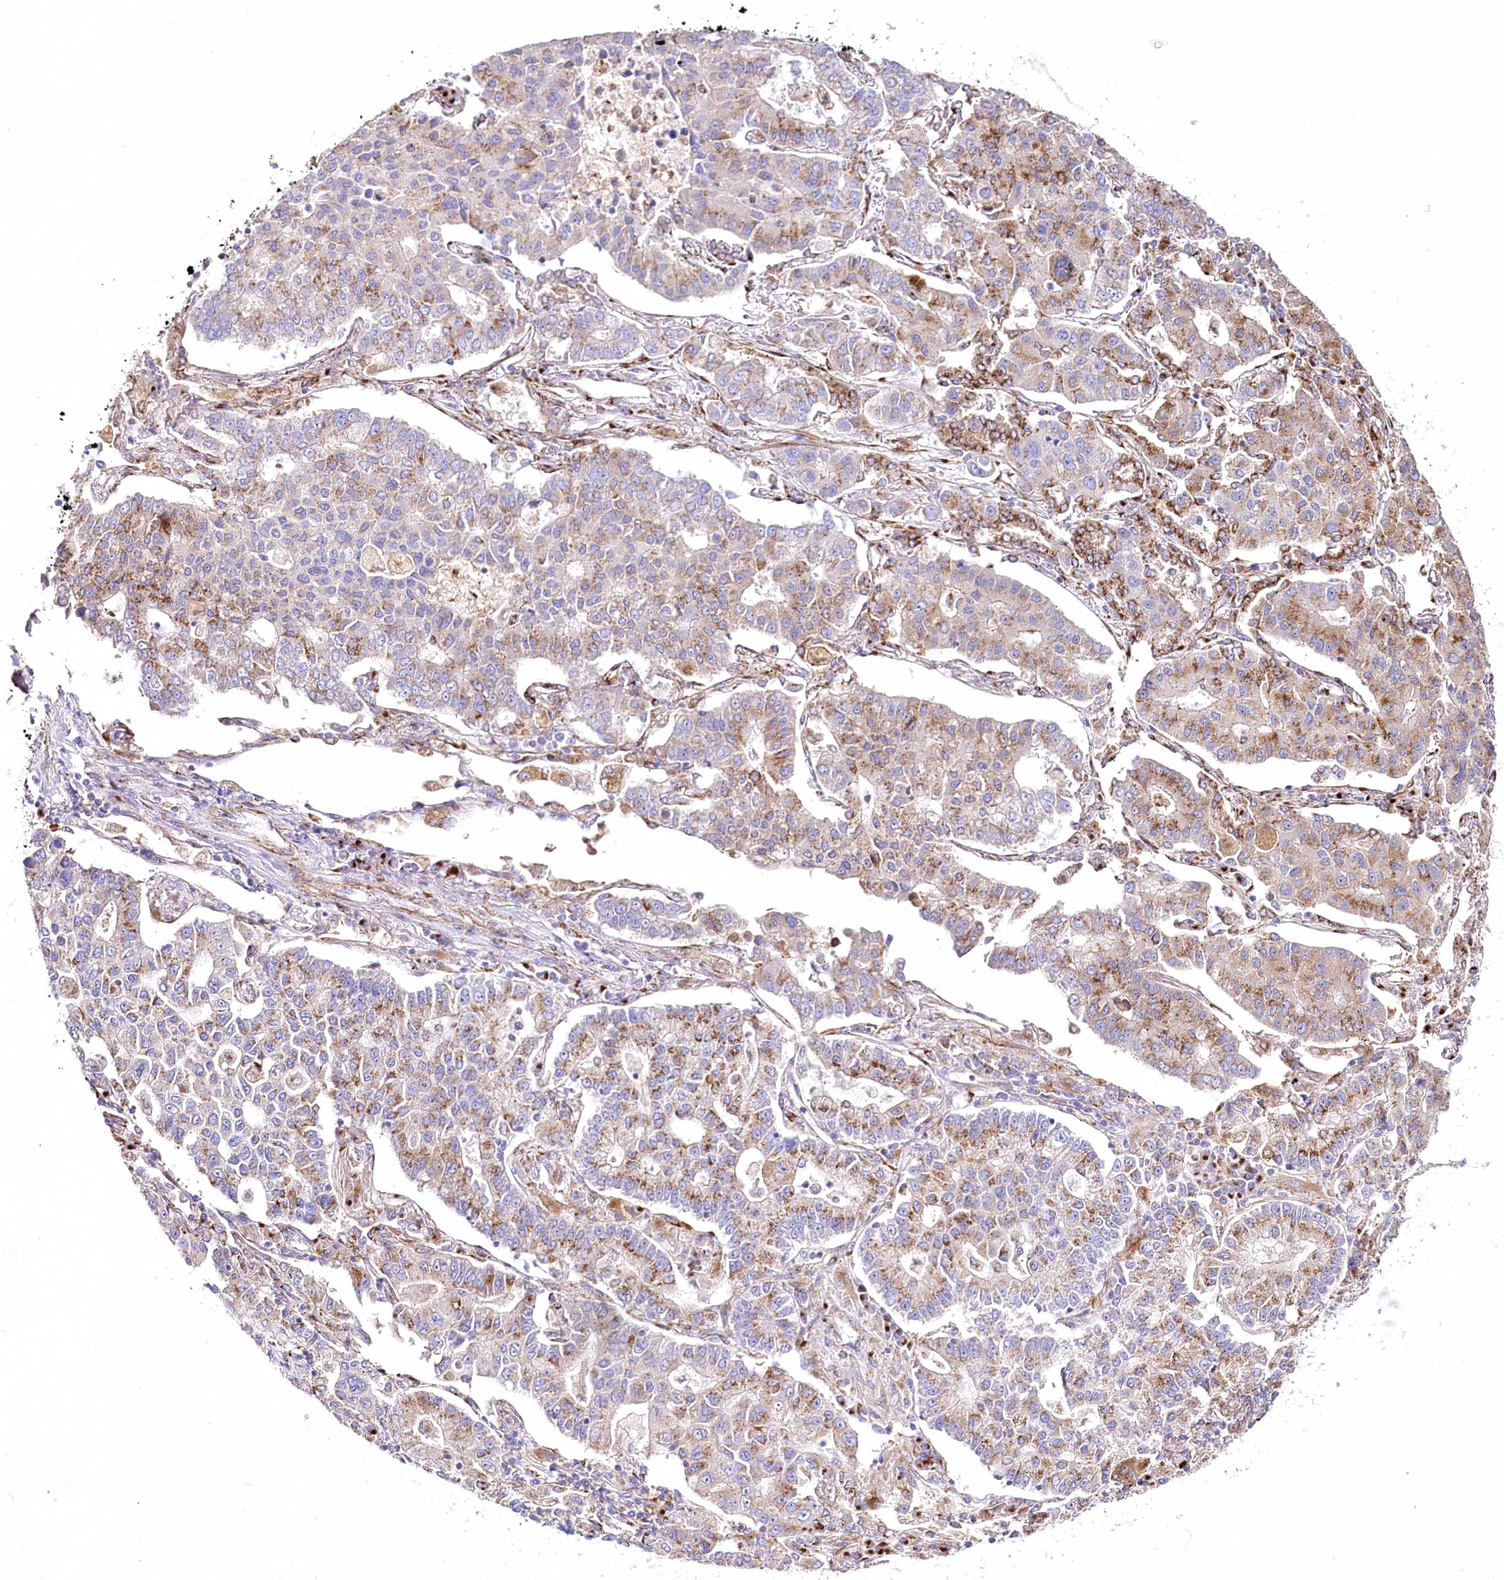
{"staining": {"intensity": "moderate", "quantity": ">75%", "location": "cytoplasmic/membranous"}, "tissue": "lung cancer", "cell_type": "Tumor cells", "image_type": "cancer", "snomed": [{"axis": "morphology", "description": "Adenocarcinoma, NOS"}, {"axis": "topography", "description": "Lung"}], "caption": "IHC (DAB (3,3'-diaminobenzidine)) staining of human lung cancer shows moderate cytoplasmic/membranous protein positivity in approximately >75% of tumor cells.", "gene": "ABRAXAS2", "patient": {"sex": "male", "age": 49}}